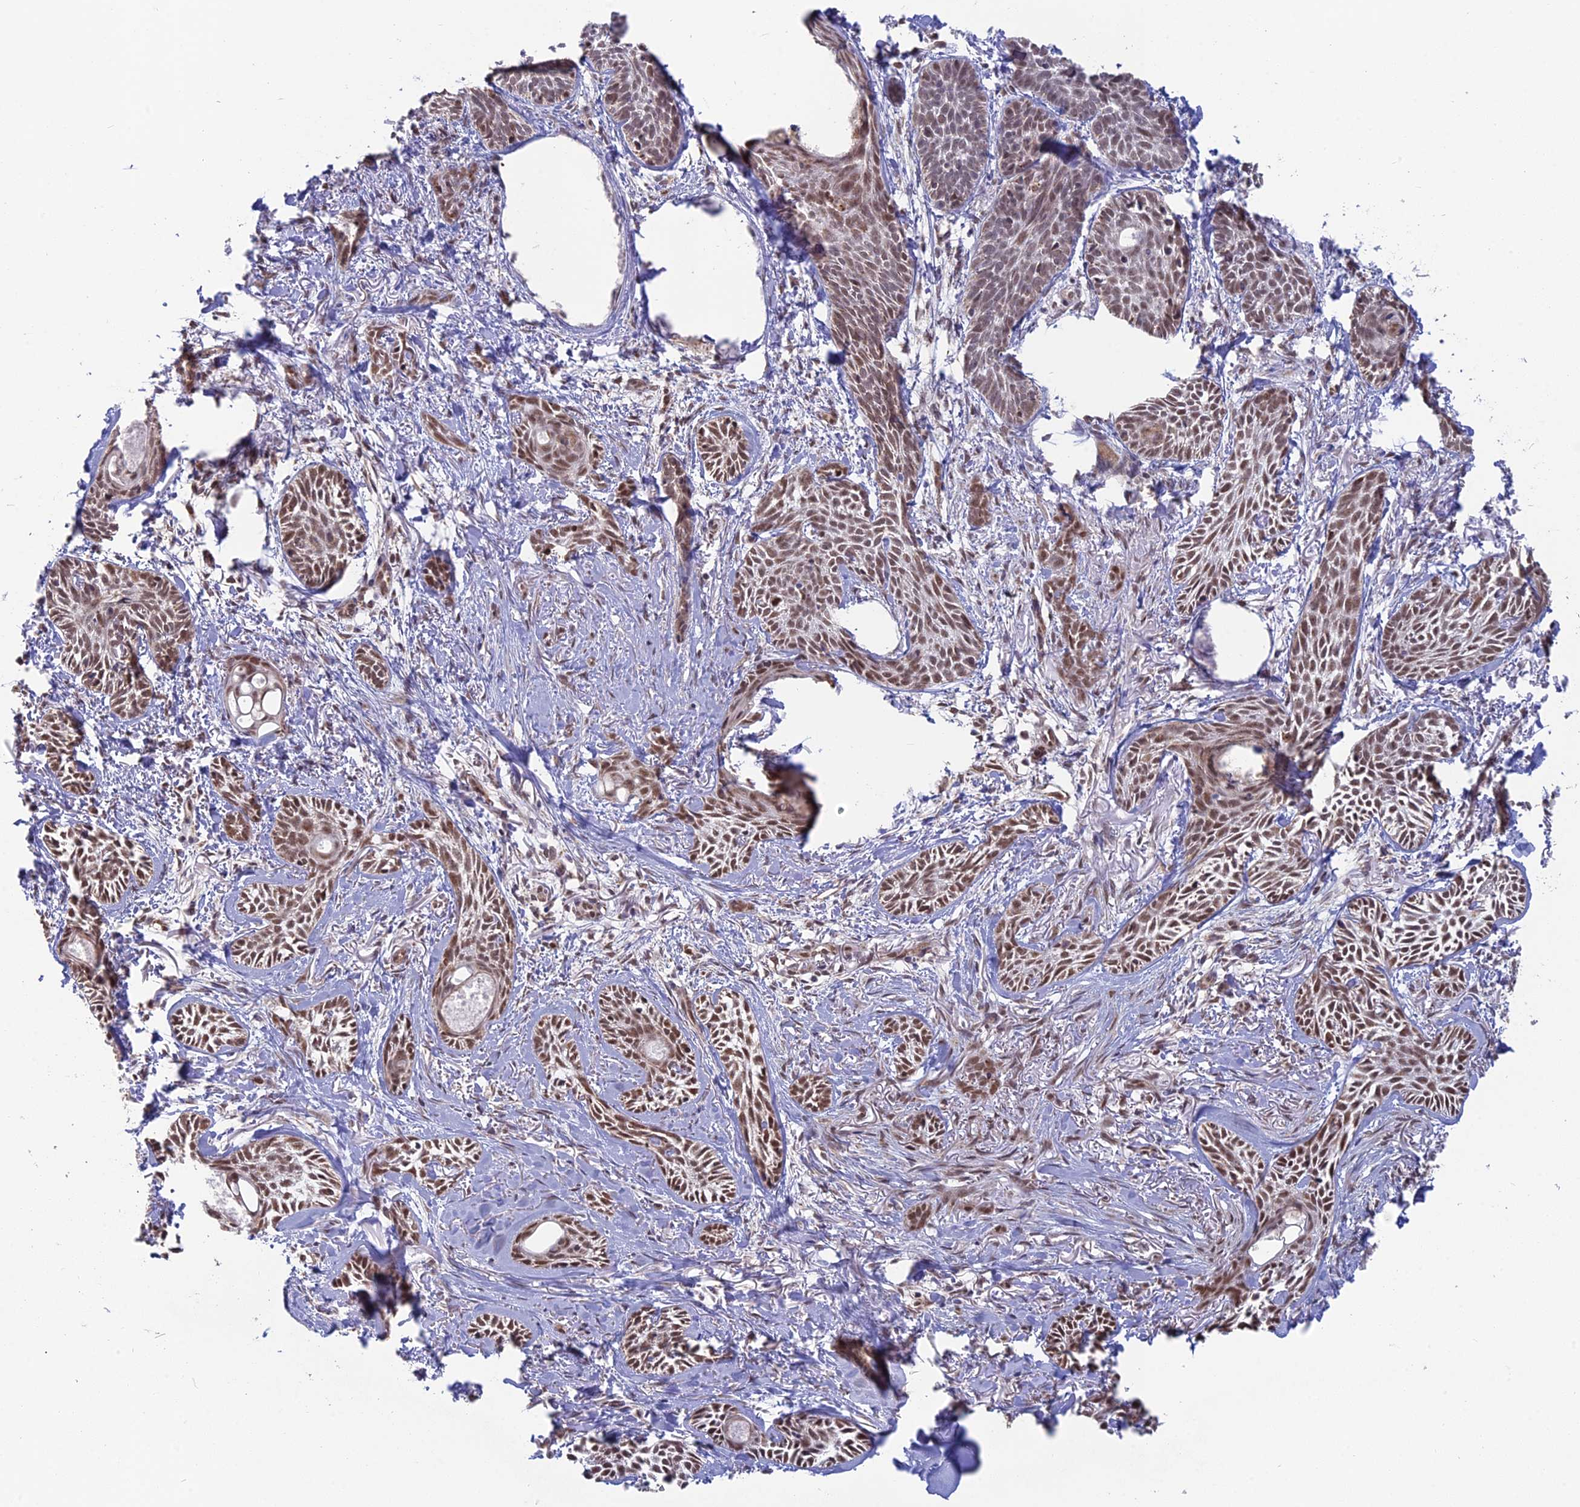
{"staining": {"intensity": "moderate", "quantity": ">75%", "location": "nuclear"}, "tissue": "skin cancer", "cell_type": "Tumor cells", "image_type": "cancer", "snomed": [{"axis": "morphology", "description": "Basal cell carcinoma"}, {"axis": "topography", "description": "Skin"}], "caption": "Skin cancer stained with a protein marker shows moderate staining in tumor cells.", "gene": "ARHGAP40", "patient": {"sex": "female", "age": 59}}